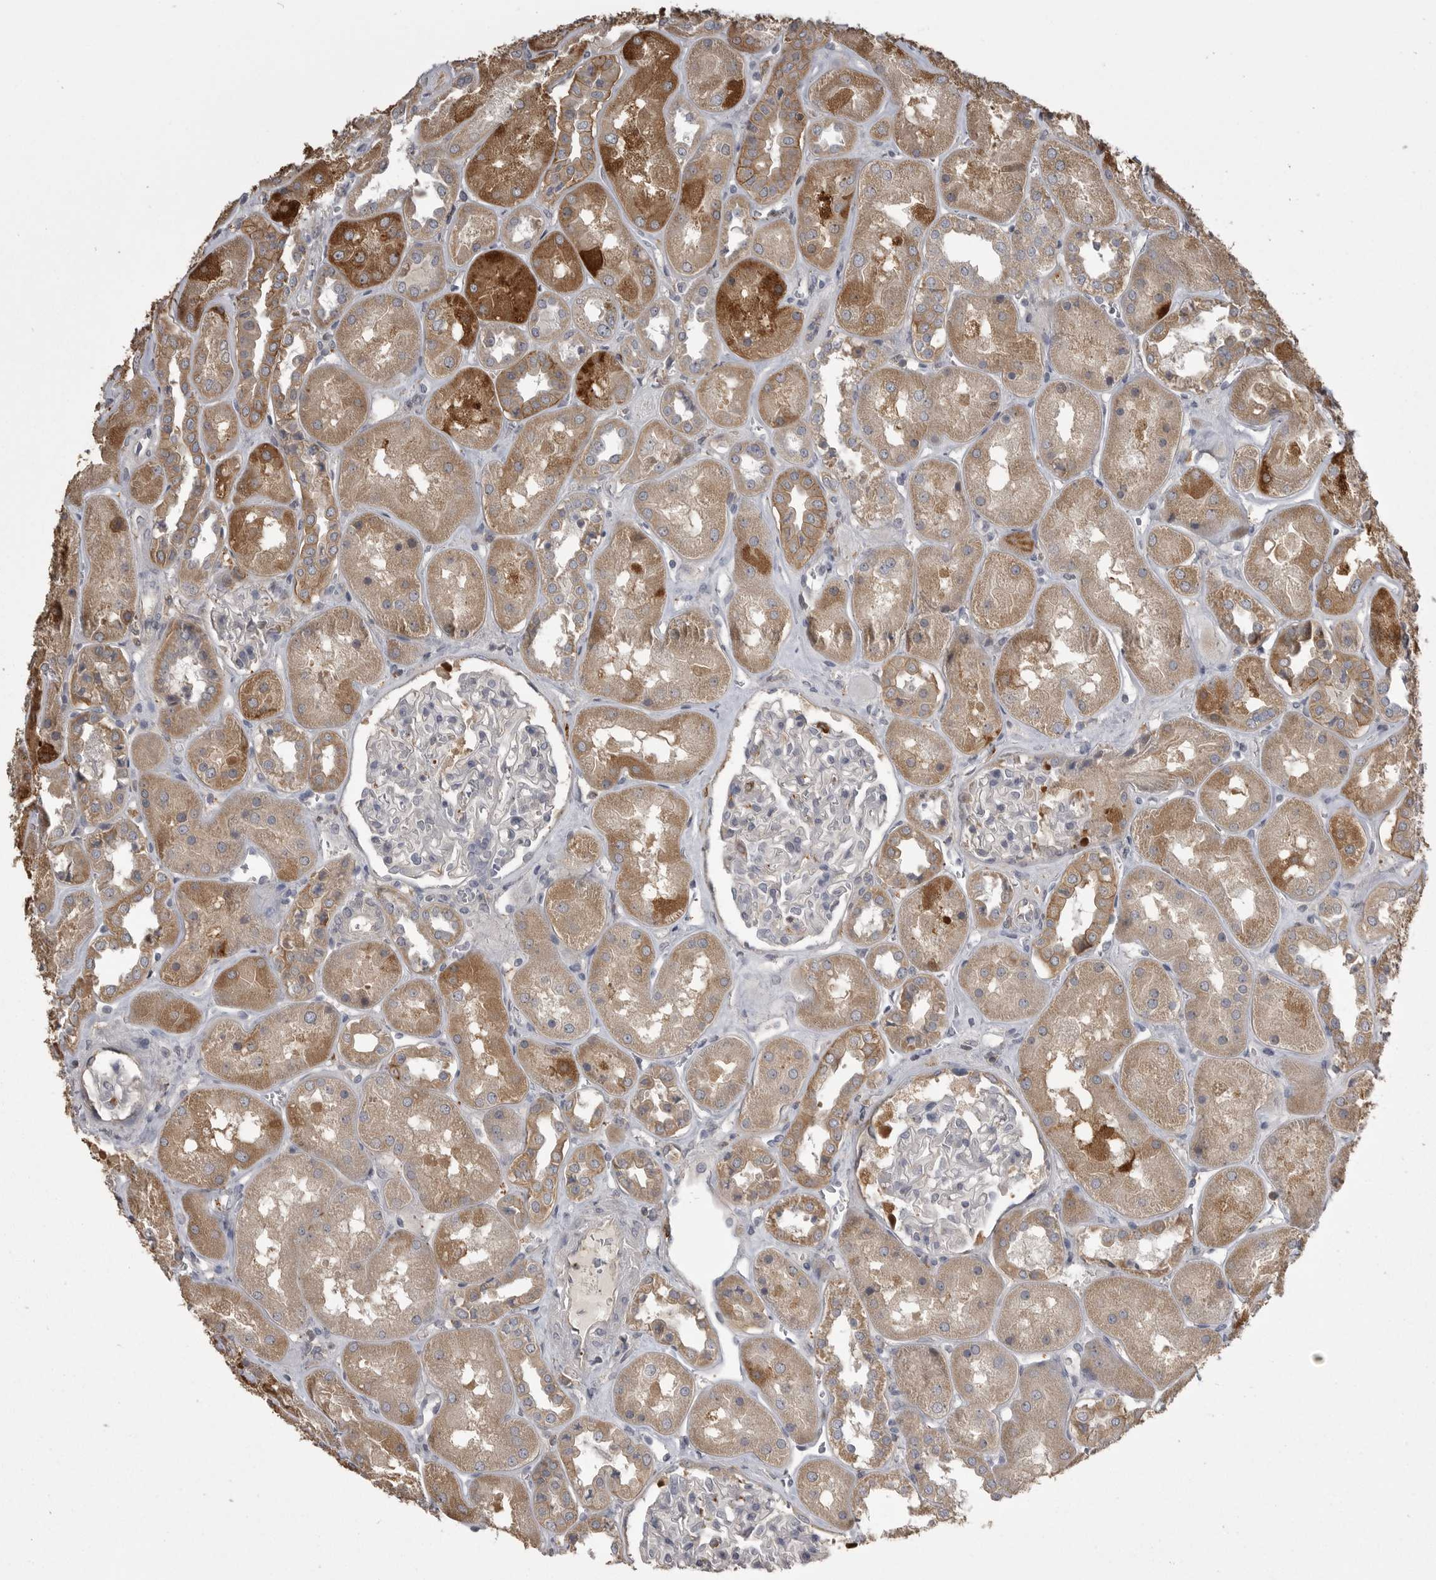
{"staining": {"intensity": "negative", "quantity": "none", "location": "none"}, "tissue": "kidney", "cell_type": "Cells in glomeruli", "image_type": "normal", "snomed": [{"axis": "morphology", "description": "Normal tissue, NOS"}, {"axis": "topography", "description": "Kidney"}], "caption": "Cells in glomeruli are negative for protein expression in unremarkable human kidney. (DAB (3,3'-diaminobenzidine) IHC visualized using brightfield microscopy, high magnification).", "gene": "CMTM6", "patient": {"sex": "male", "age": 70}}